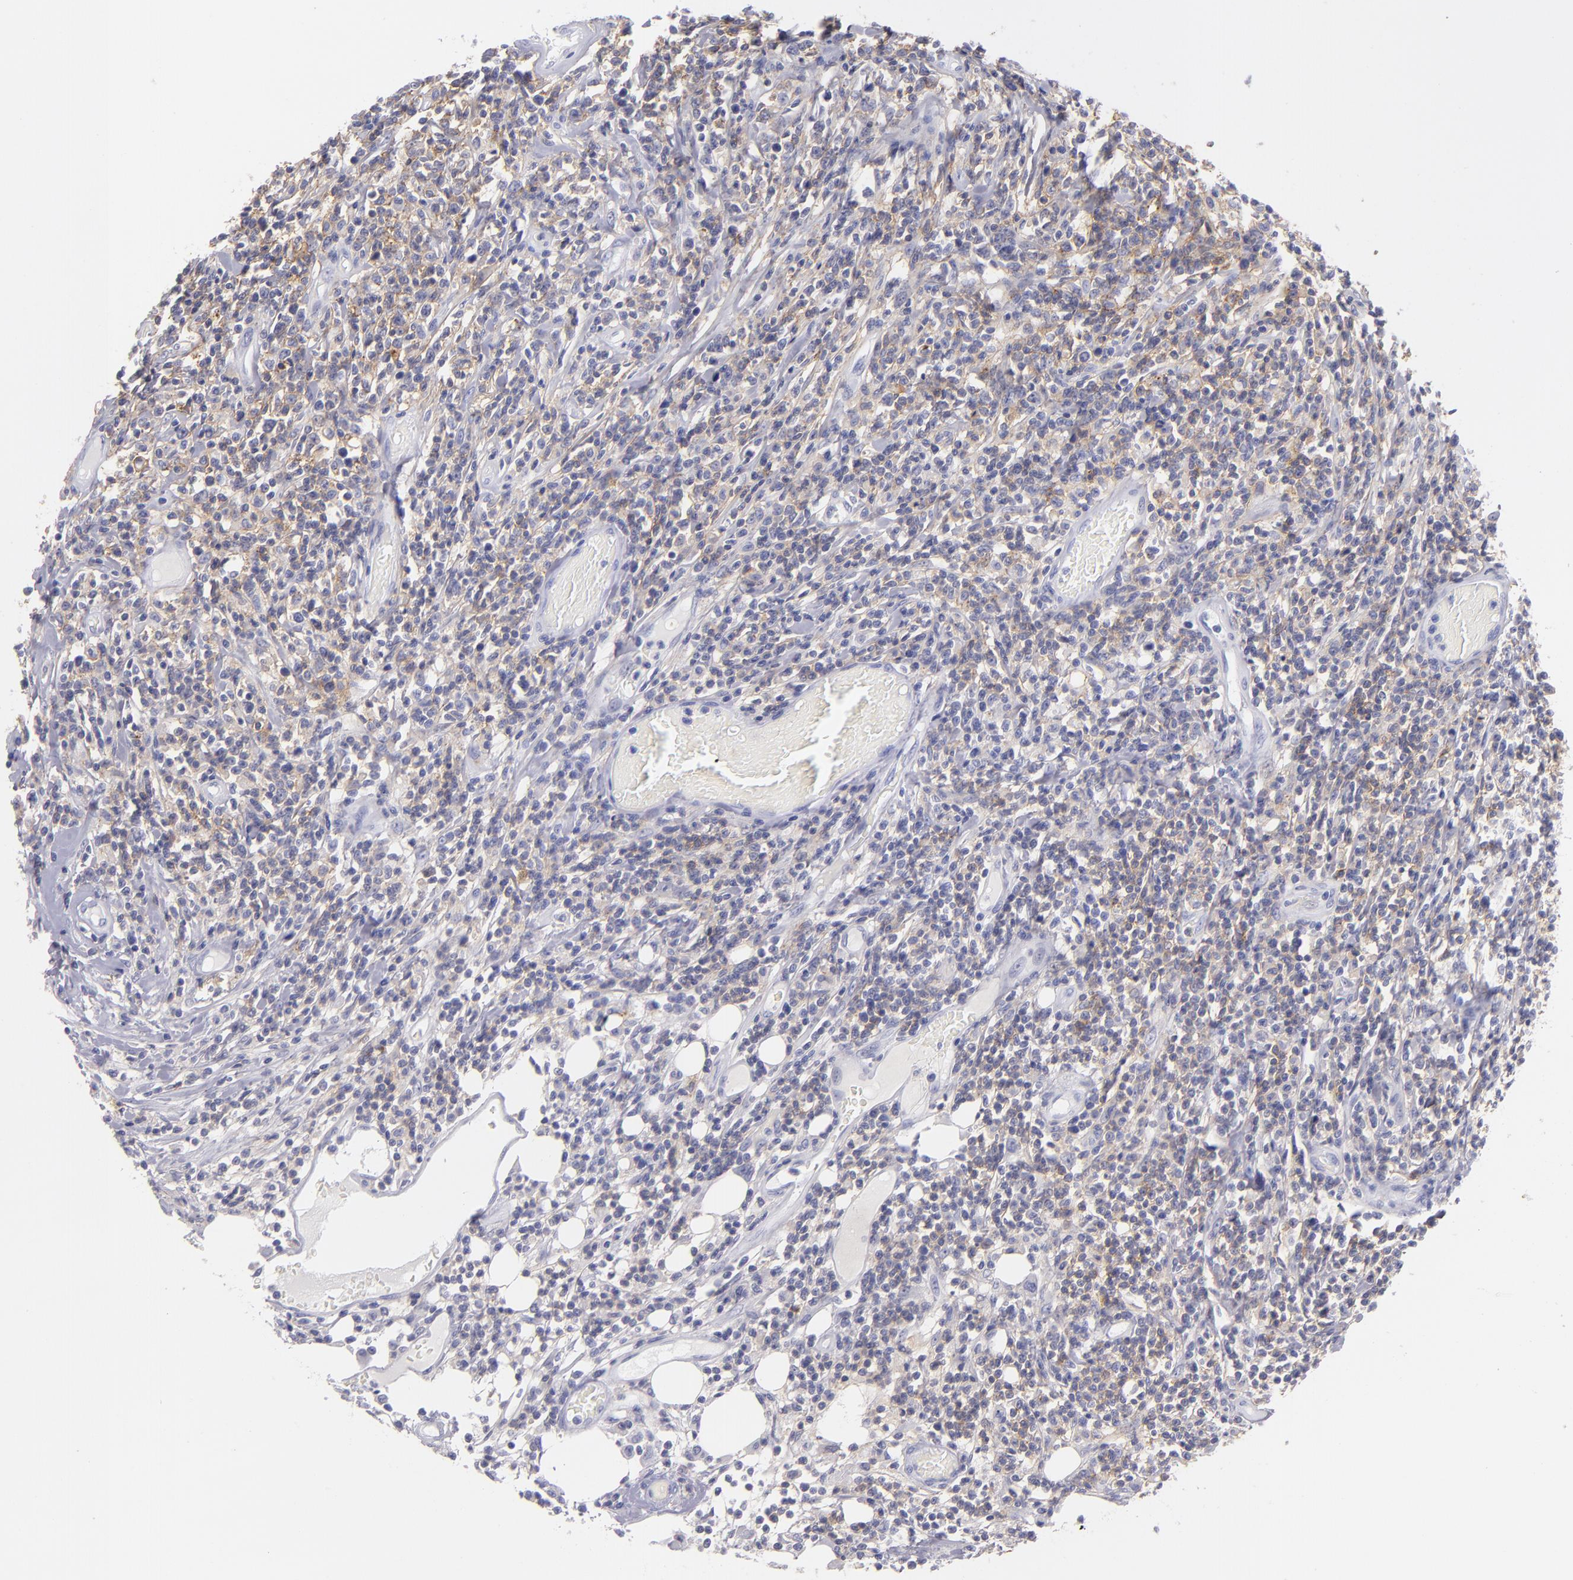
{"staining": {"intensity": "negative", "quantity": "none", "location": "none"}, "tissue": "lymphoma", "cell_type": "Tumor cells", "image_type": "cancer", "snomed": [{"axis": "morphology", "description": "Malignant lymphoma, non-Hodgkin's type, High grade"}, {"axis": "topography", "description": "Colon"}], "caption": "Human malignant lymphoma, non-Hodgkin's type (high-grade) stained for a protein using IHC displays no positivity in tumor cells.", "gene": "CD82", "patient": {"sex": "male", "age": 82}}